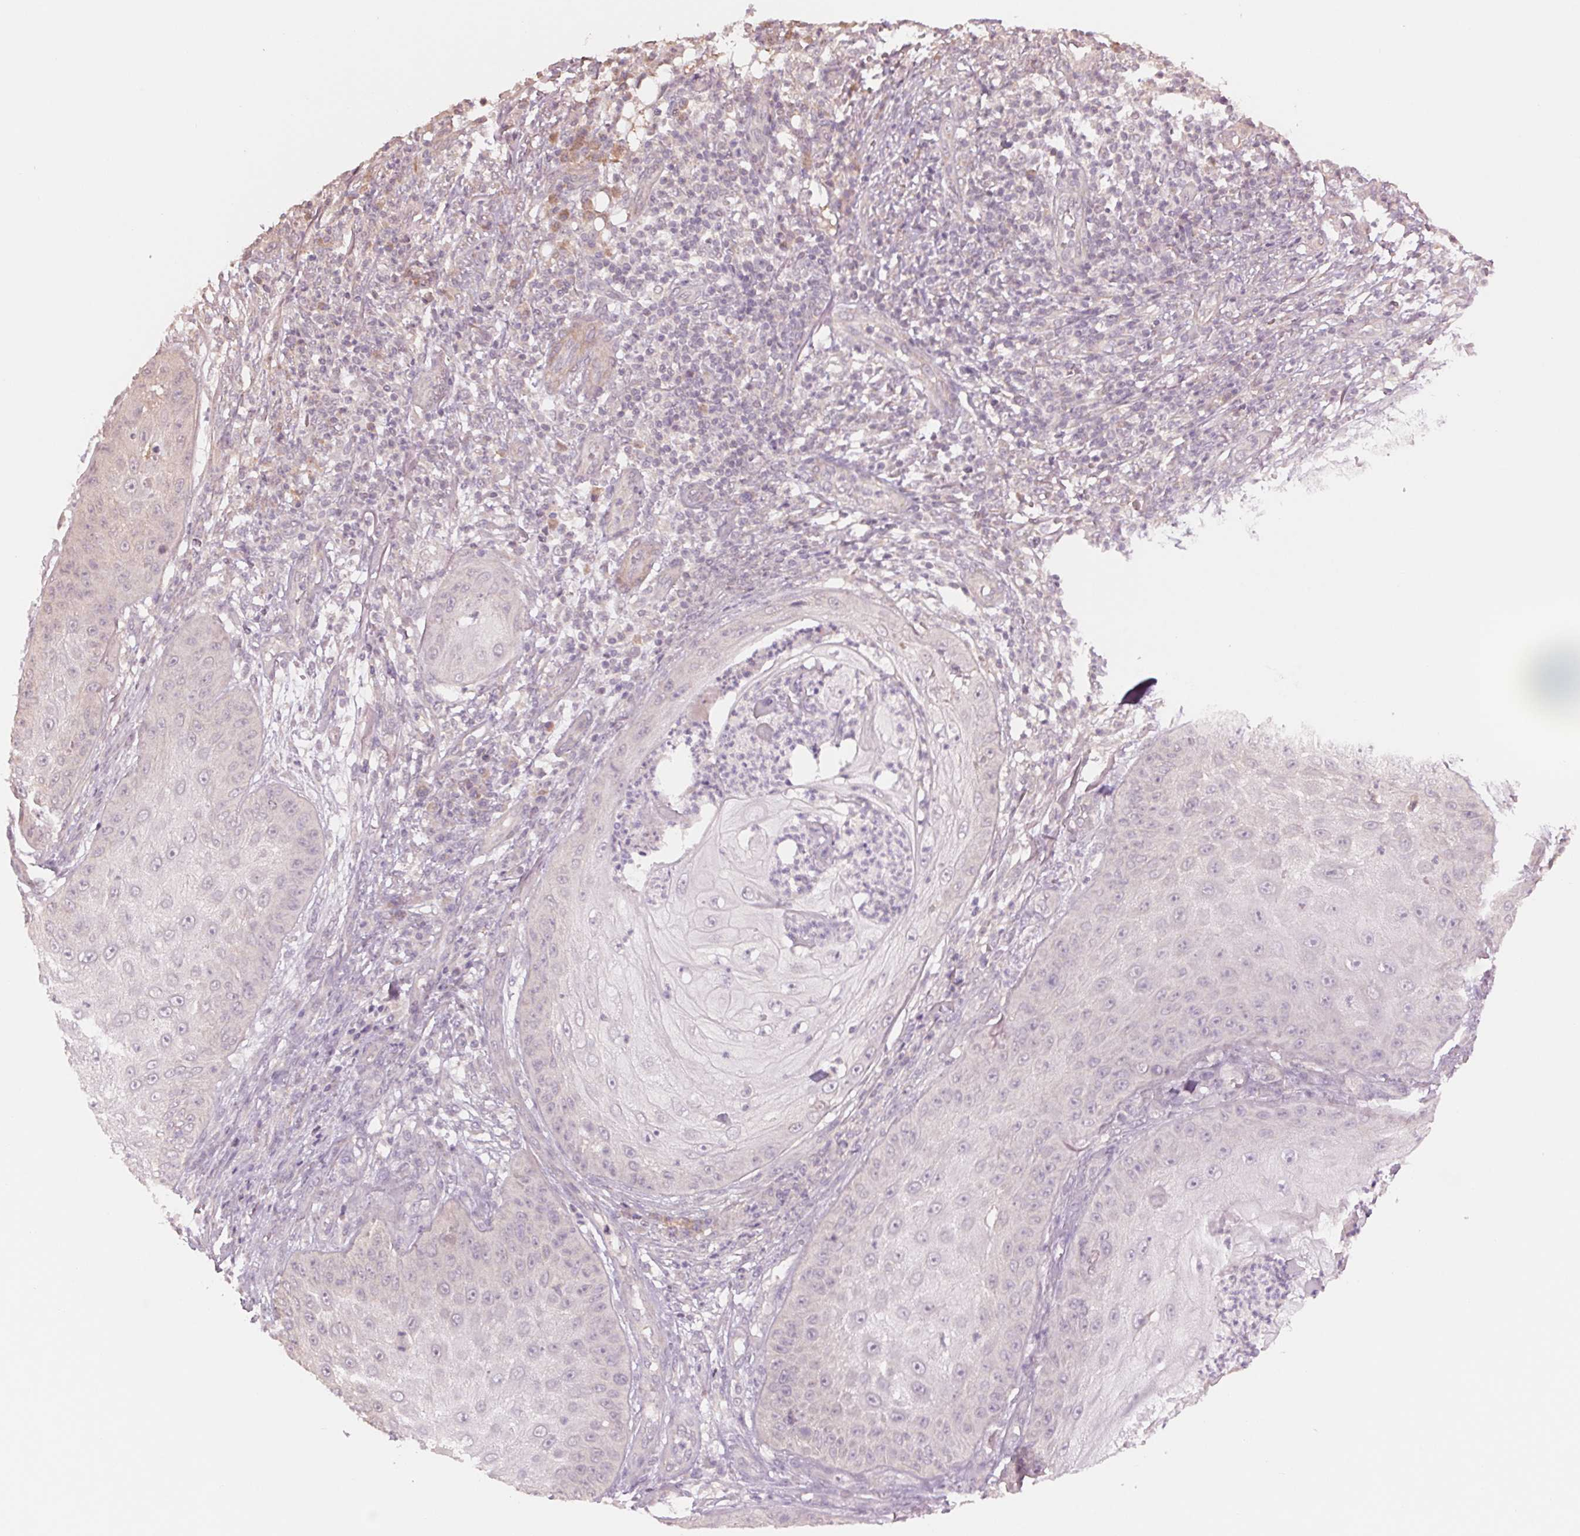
{"staining": {"intensity": "negative", "quantity": "none", "location": "none"}, "tissue": "skin cancer", "cell_type": "Tumor cells", "image_type": "cancer", "snomed": [{"axis": "morphology", "description": "Squamous cell carcinoma, NOS"}, {"axis": "topography", "description": "Skin"}], "caption": "Squamous cell carcinoma (skin) was stained to show a protein in brown. There is no significant staining in tumor cells. (Stains: DAB immunohistochemistry (IHC) with hematoxylin counter stain, Microscopy: brightfield microscopy at high magnification).", "gene": "PPIA", "patient": {"sex": "male", "age": 70}}